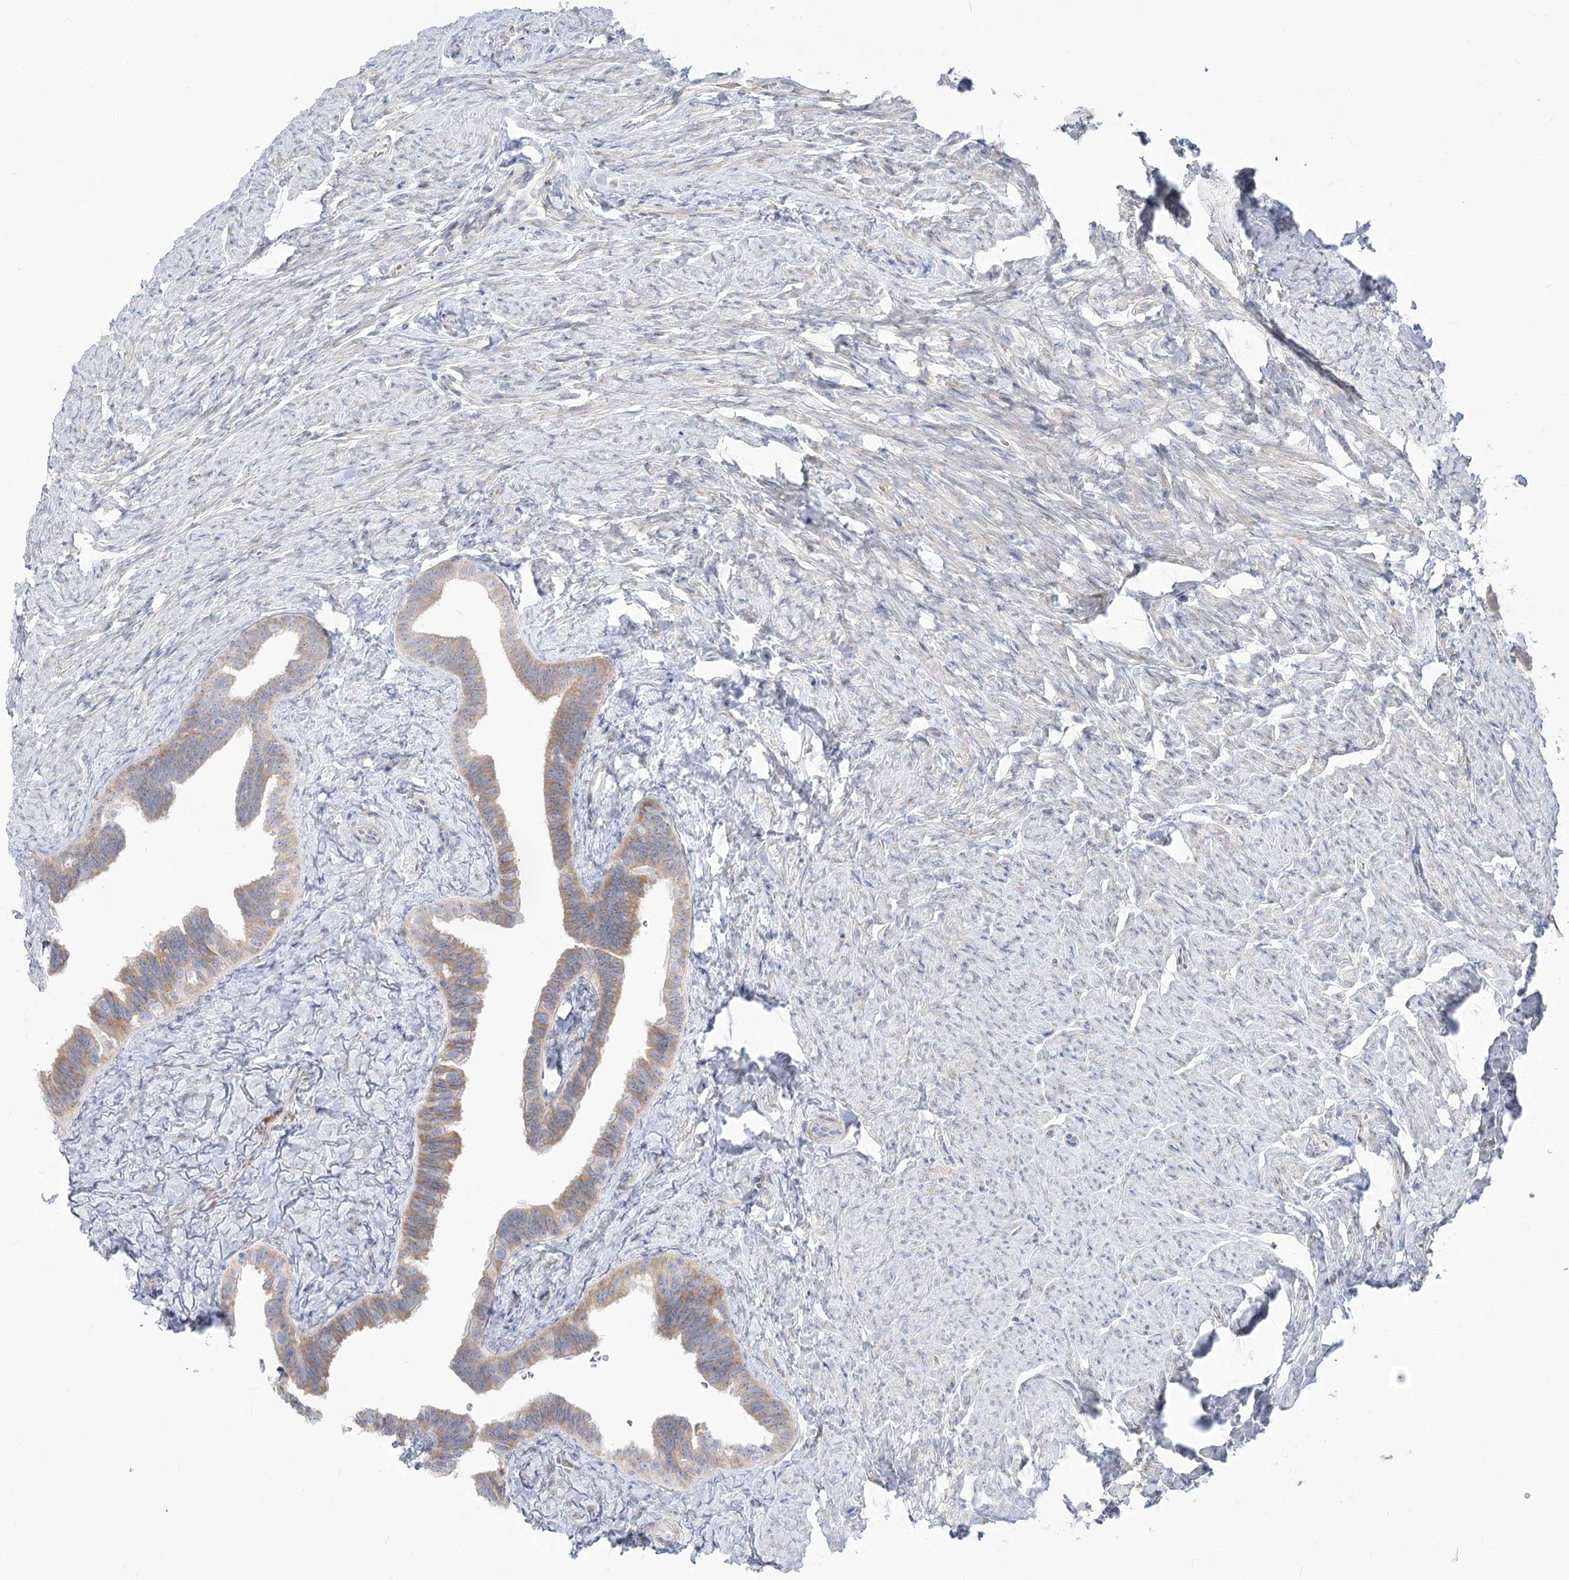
{"staining": {"intensity": "moderate", "quantity": "25%-75%", "location": "cytoplasmic/membranous"}, "tissue": "fallopian tube", "cell_type": "Glandular cells", "image_type": "normal", "snomed": [{"axis": "morphology", "description": "Normal tissue, NOS"}, {"axis": "topography", "description": "Fallopian tube"}], "caption": "Protein staining demonstrates moderate cytoplasmic/membranous positivity in about 25%-75% of glandular cells in benign fallopian tube.", "gene": "STT3B", "patient": {"sex": "female", "age": 39}}